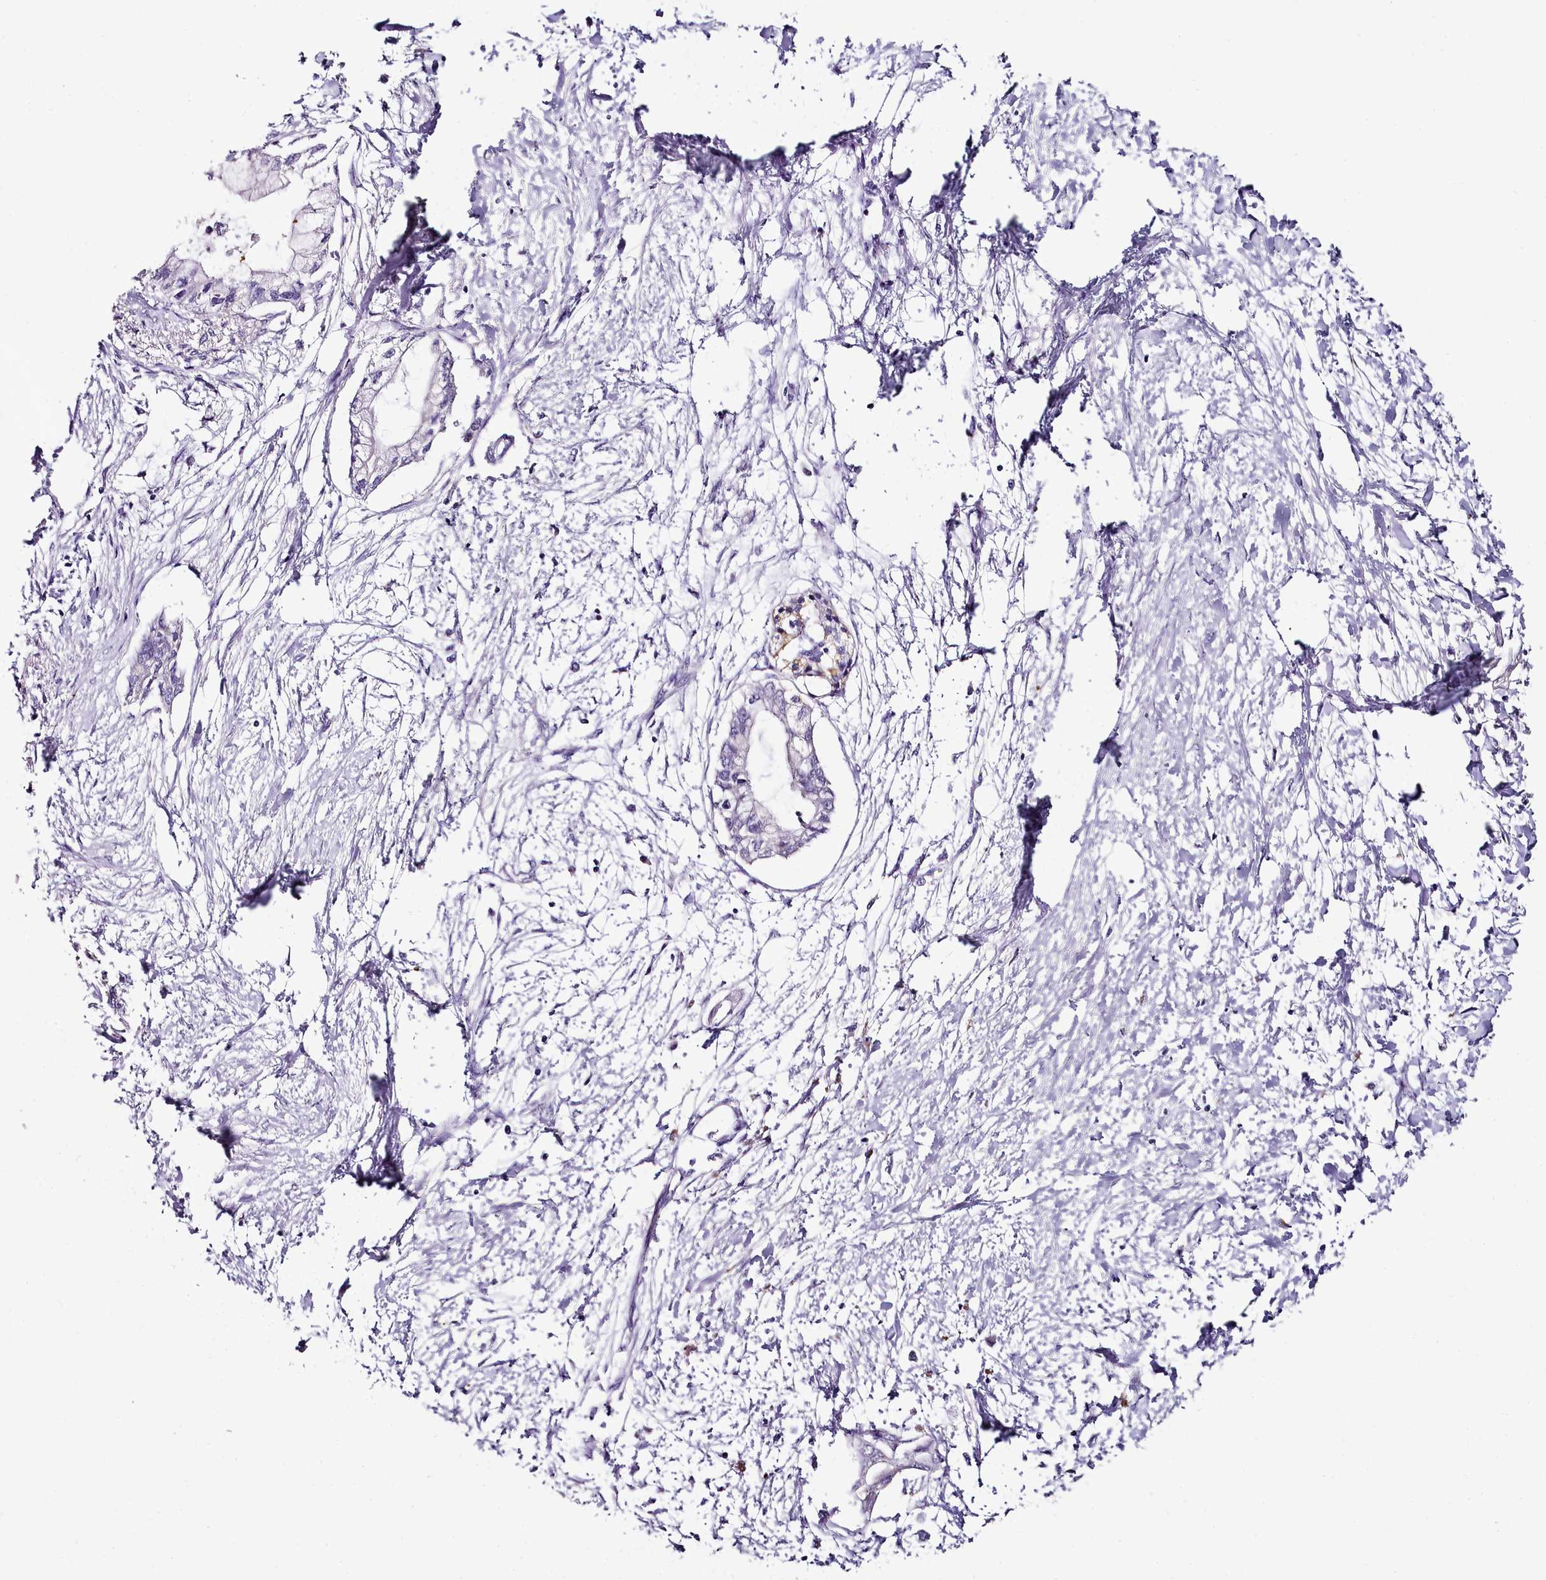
{"staining": {"intensity": "negative", "quantity": "none", "location": "none"}, "tissue": "pancreatic cancer", "cell_type": "Tumor cells", "image_type": "cancer", "snomed": [{"axis": "morphology", "description": "Adenocarcinoma, NOS"}, {"axis": "topography", "description": "Pancreas"}], "caption": "High power microscopy image of an immunohistochemistry (IHC) image of adenocarcinoma (pancreatic), revealing no significant expression in tumor cells.", "gene": "ACSS1", "patient": {"sex": "male", "age": 48}}